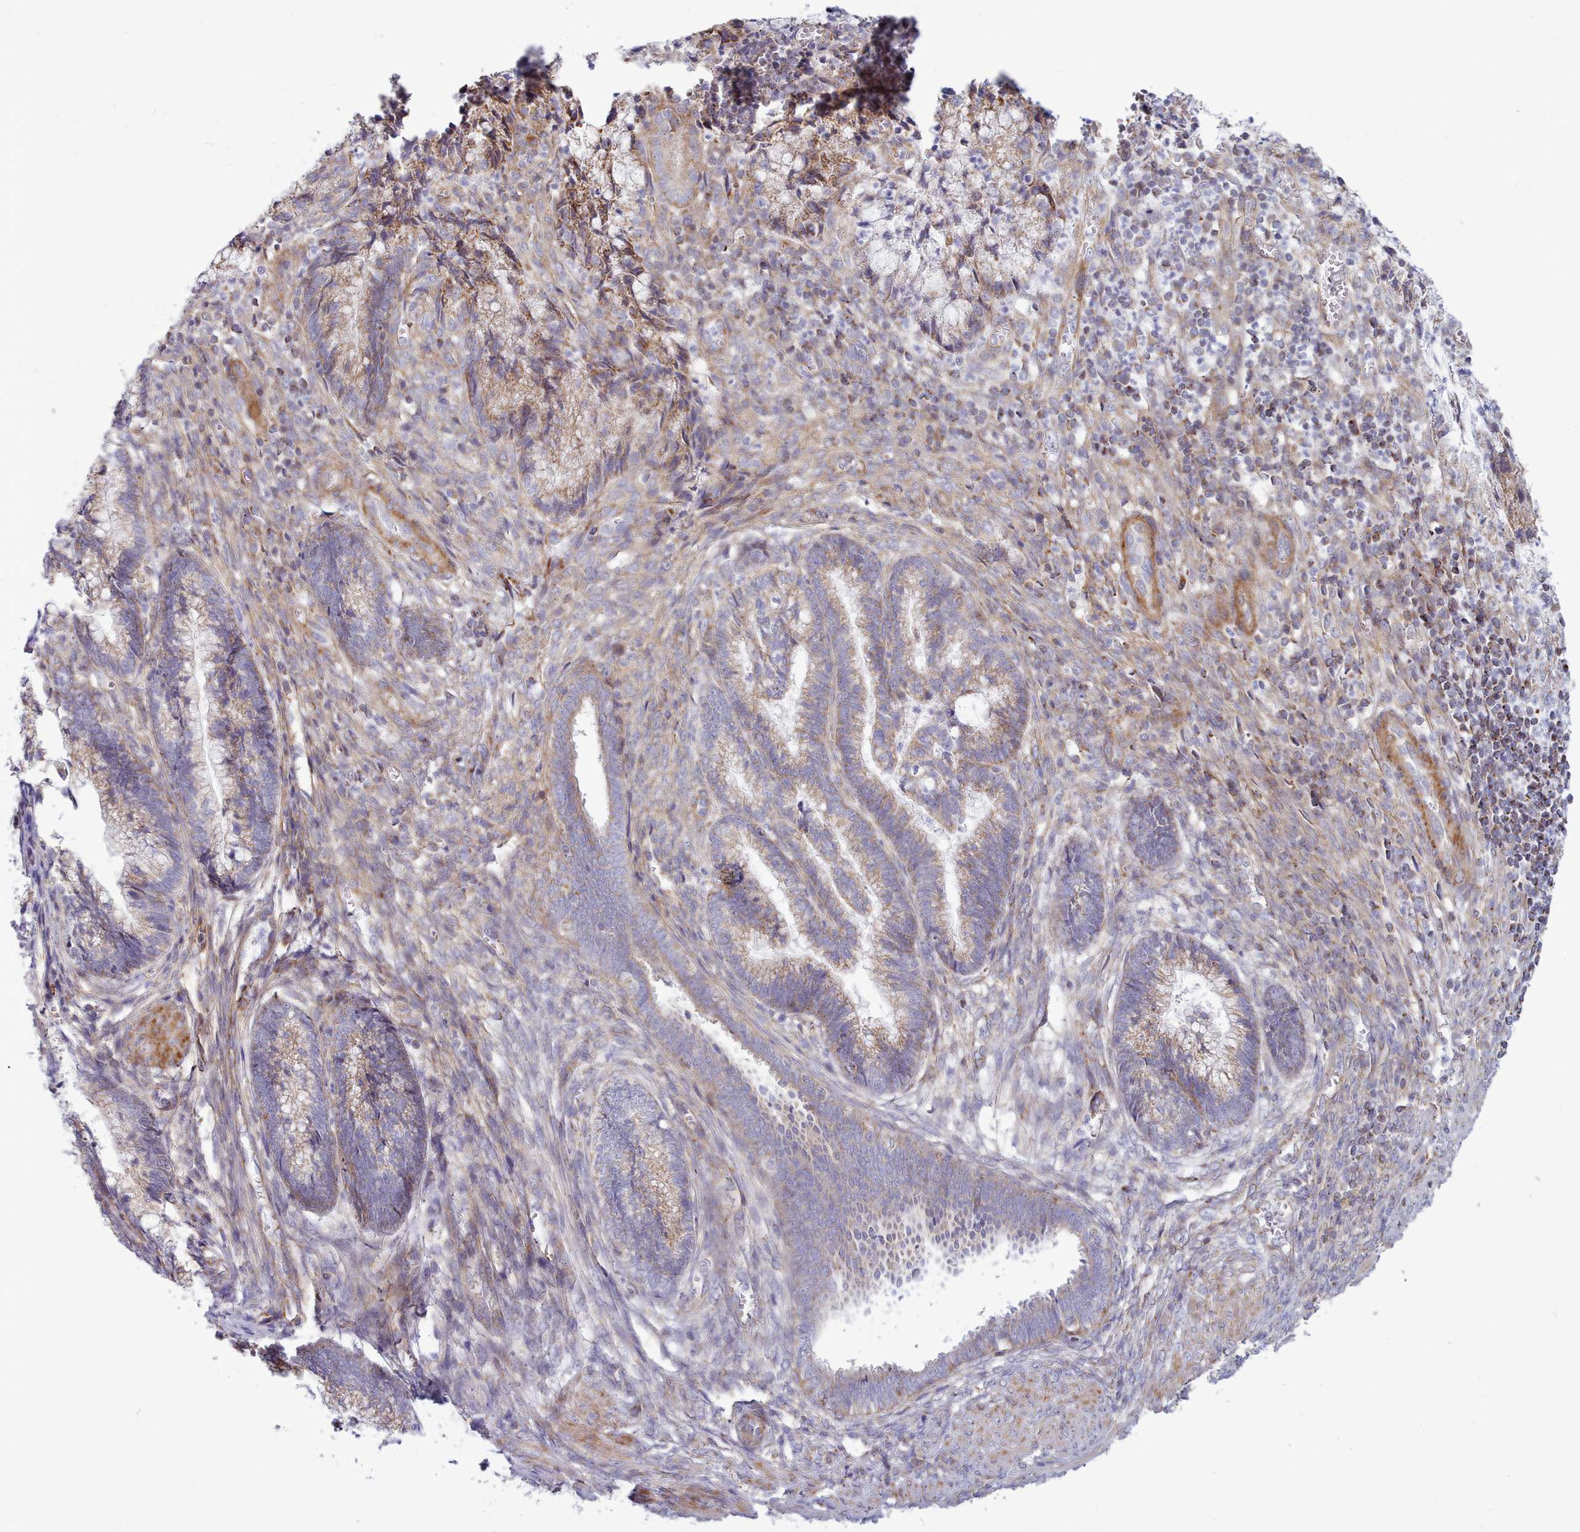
{"staining": {"intensity": "moderate", "quantity": "25%-75%", "location": "cytoplasmic/membranous"}, "tissue": "cervical cancer", "cell_type": "Tumor cells", "image_type": "cancer", "snomed": [{"axis": "morphology", "description": "Adenocarcinoma, NOS"}, {"axis": "topography", "description": "Cervix"}], "caption": "Adenocarcinoma (cervical) stained with IHC exhibits moderate cytoplasmic/membranous staining in approximately 25%-75% of tumor cells.", "gene": "MRPL21", "patient": {"sex": "female", "age": 44}}